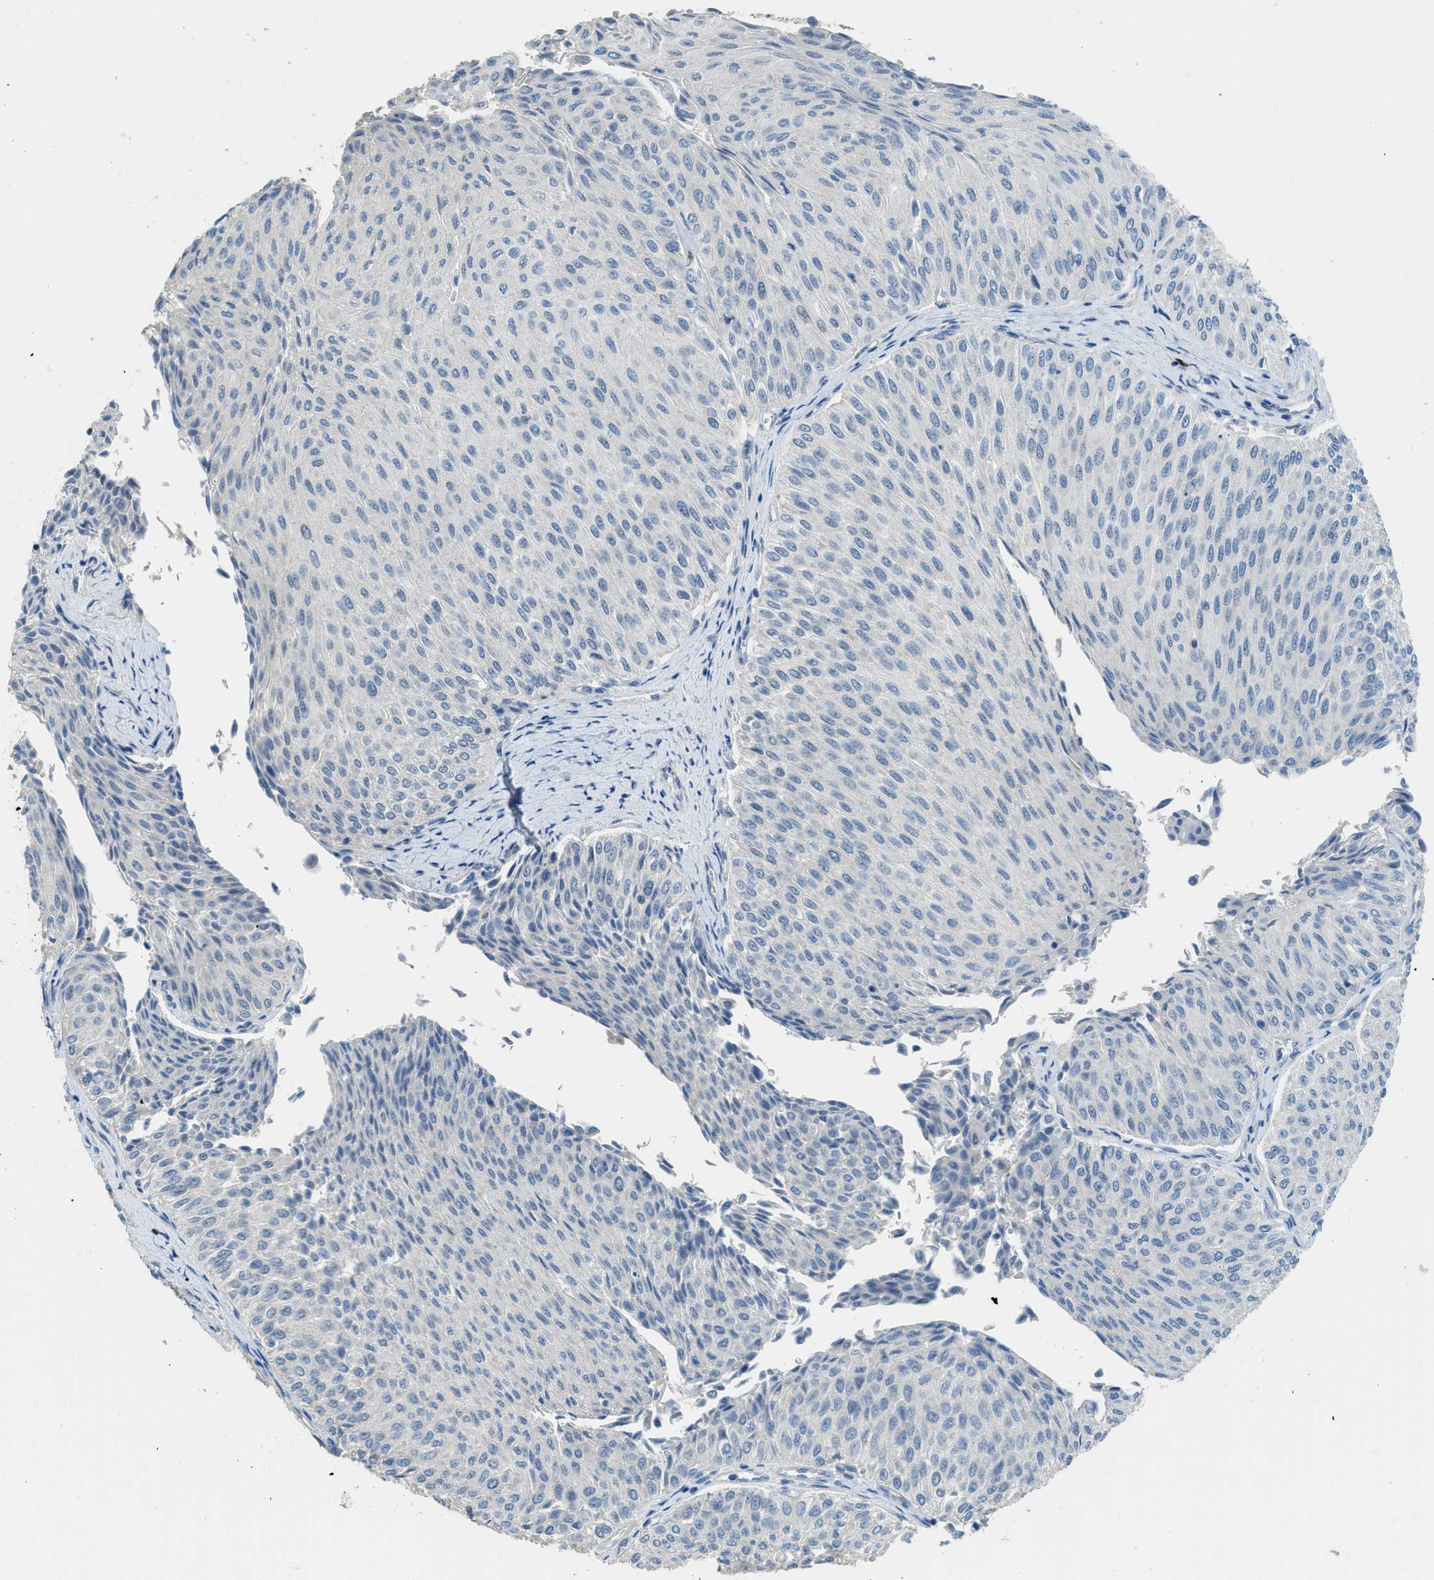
{"staining": {"intensity": "negative", "quantity": "none", "location": "none"}, "tissue": "urothelial cancer", "cell_type": "Tumor cells", "image_type": "cancer", "snomed": [{"axis": "morphology", "description": "Urothelial carcinoma, Low grade"}, {"axis": "topography", "description": "Urinary bladder"}], "caption": "There is no significant positivity in tumor cells of low-grade urothelial carcinoma.", "gene": "TIMD4", "patient": {"sex": "male", "age": 78}}